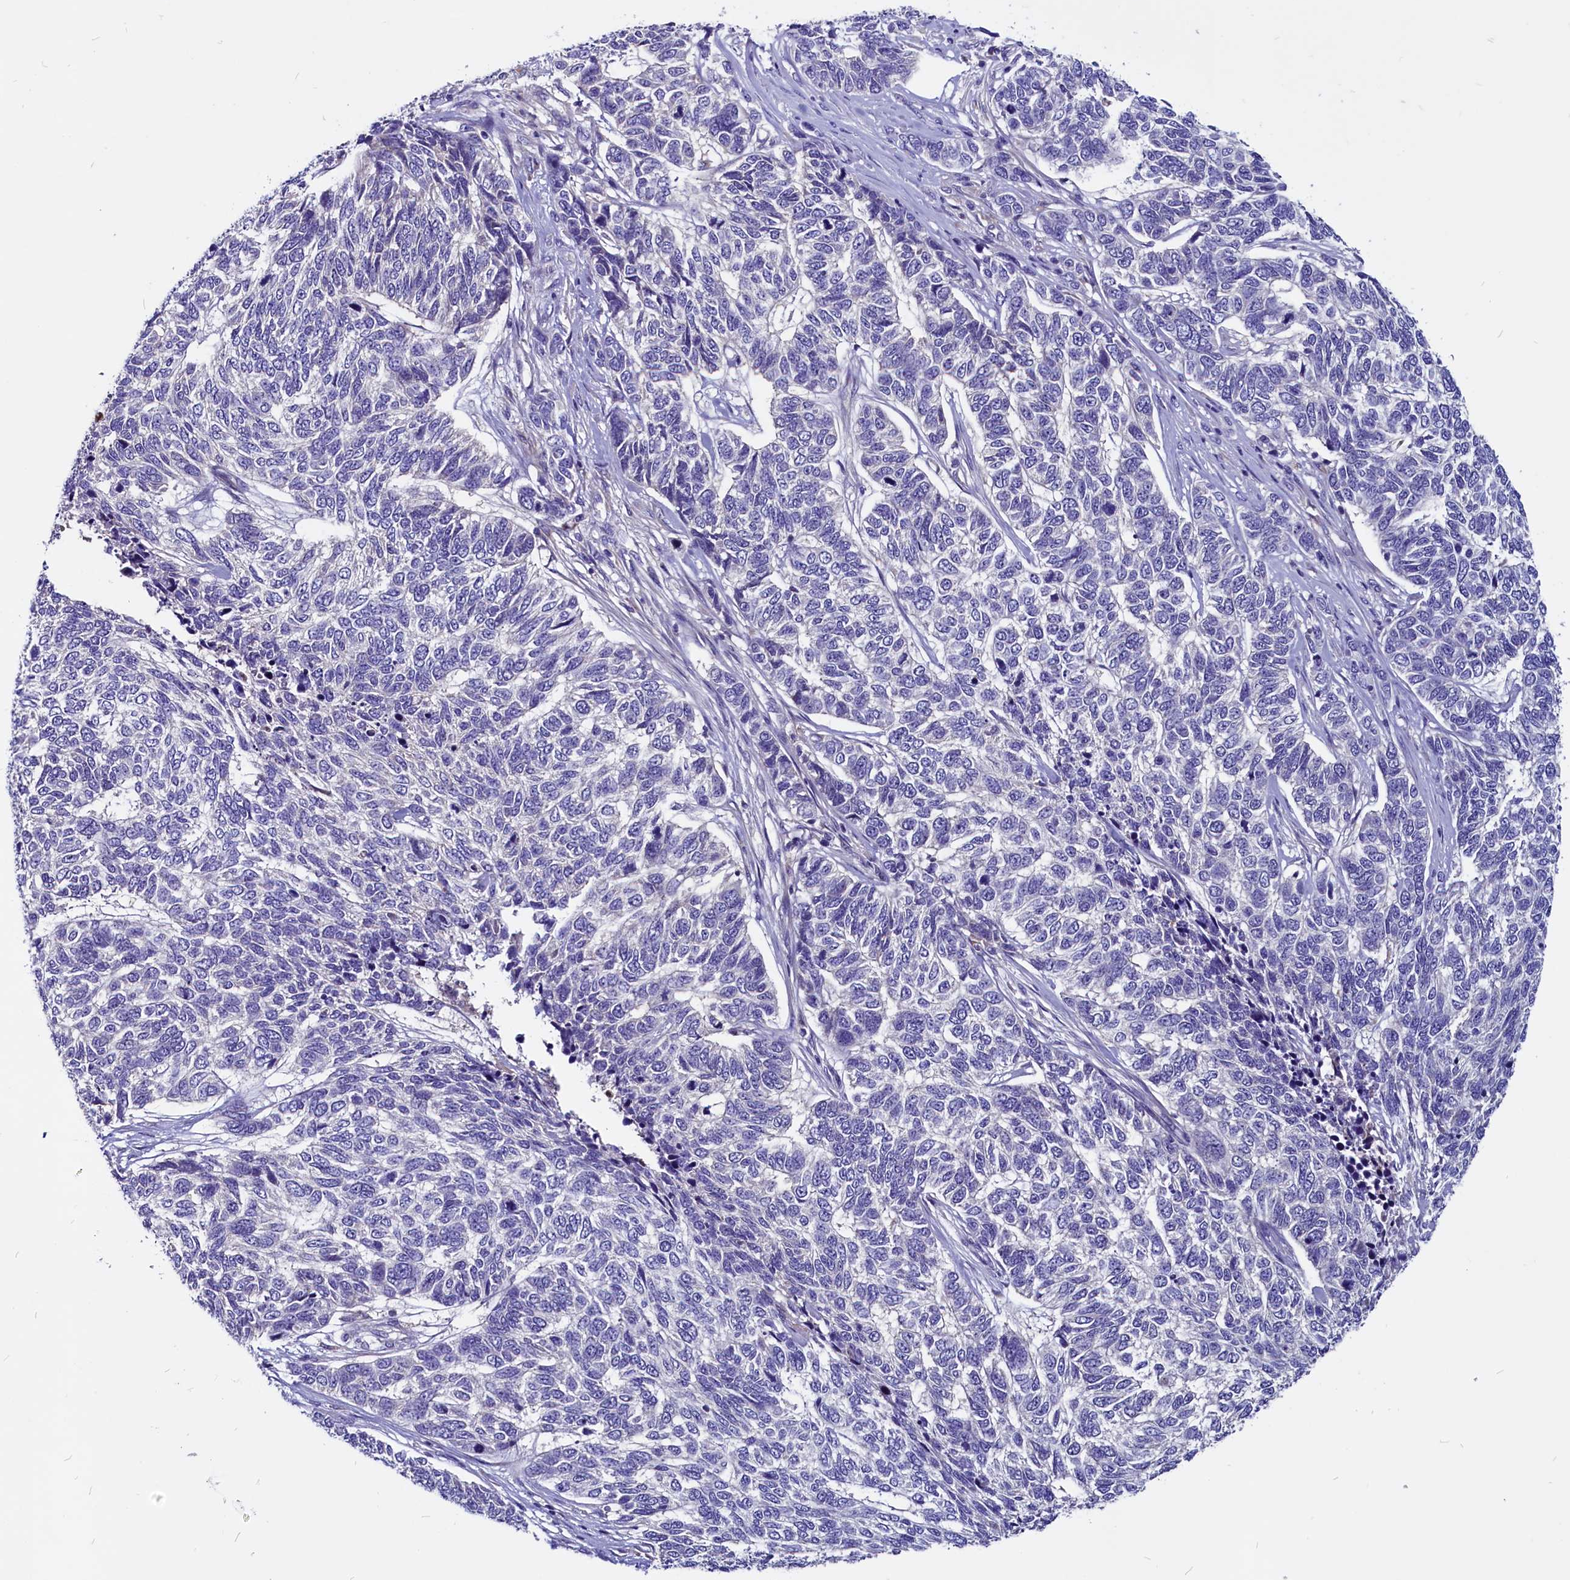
{"staining": {"intensity": "negative", "quantity": "none", "location": "none"}, "tissue": "skin cancer", "cell_type": "Tumor cells", "image_type": "cancer", "snomed": [{"axis": "morphology", "description": "Basal cell carcinoma"}, {"axis": "topography", "description": "Skin"}], "caption": "Micrograph shows no significant protein expression in tumor cells of basal cell carcinoma (skin). (Brightfield microscopy of DAB immunohistochemistry (IHC) at high magnification).", "gene": "CCBE1", "patient": {"sex": "female", "age": 65}}